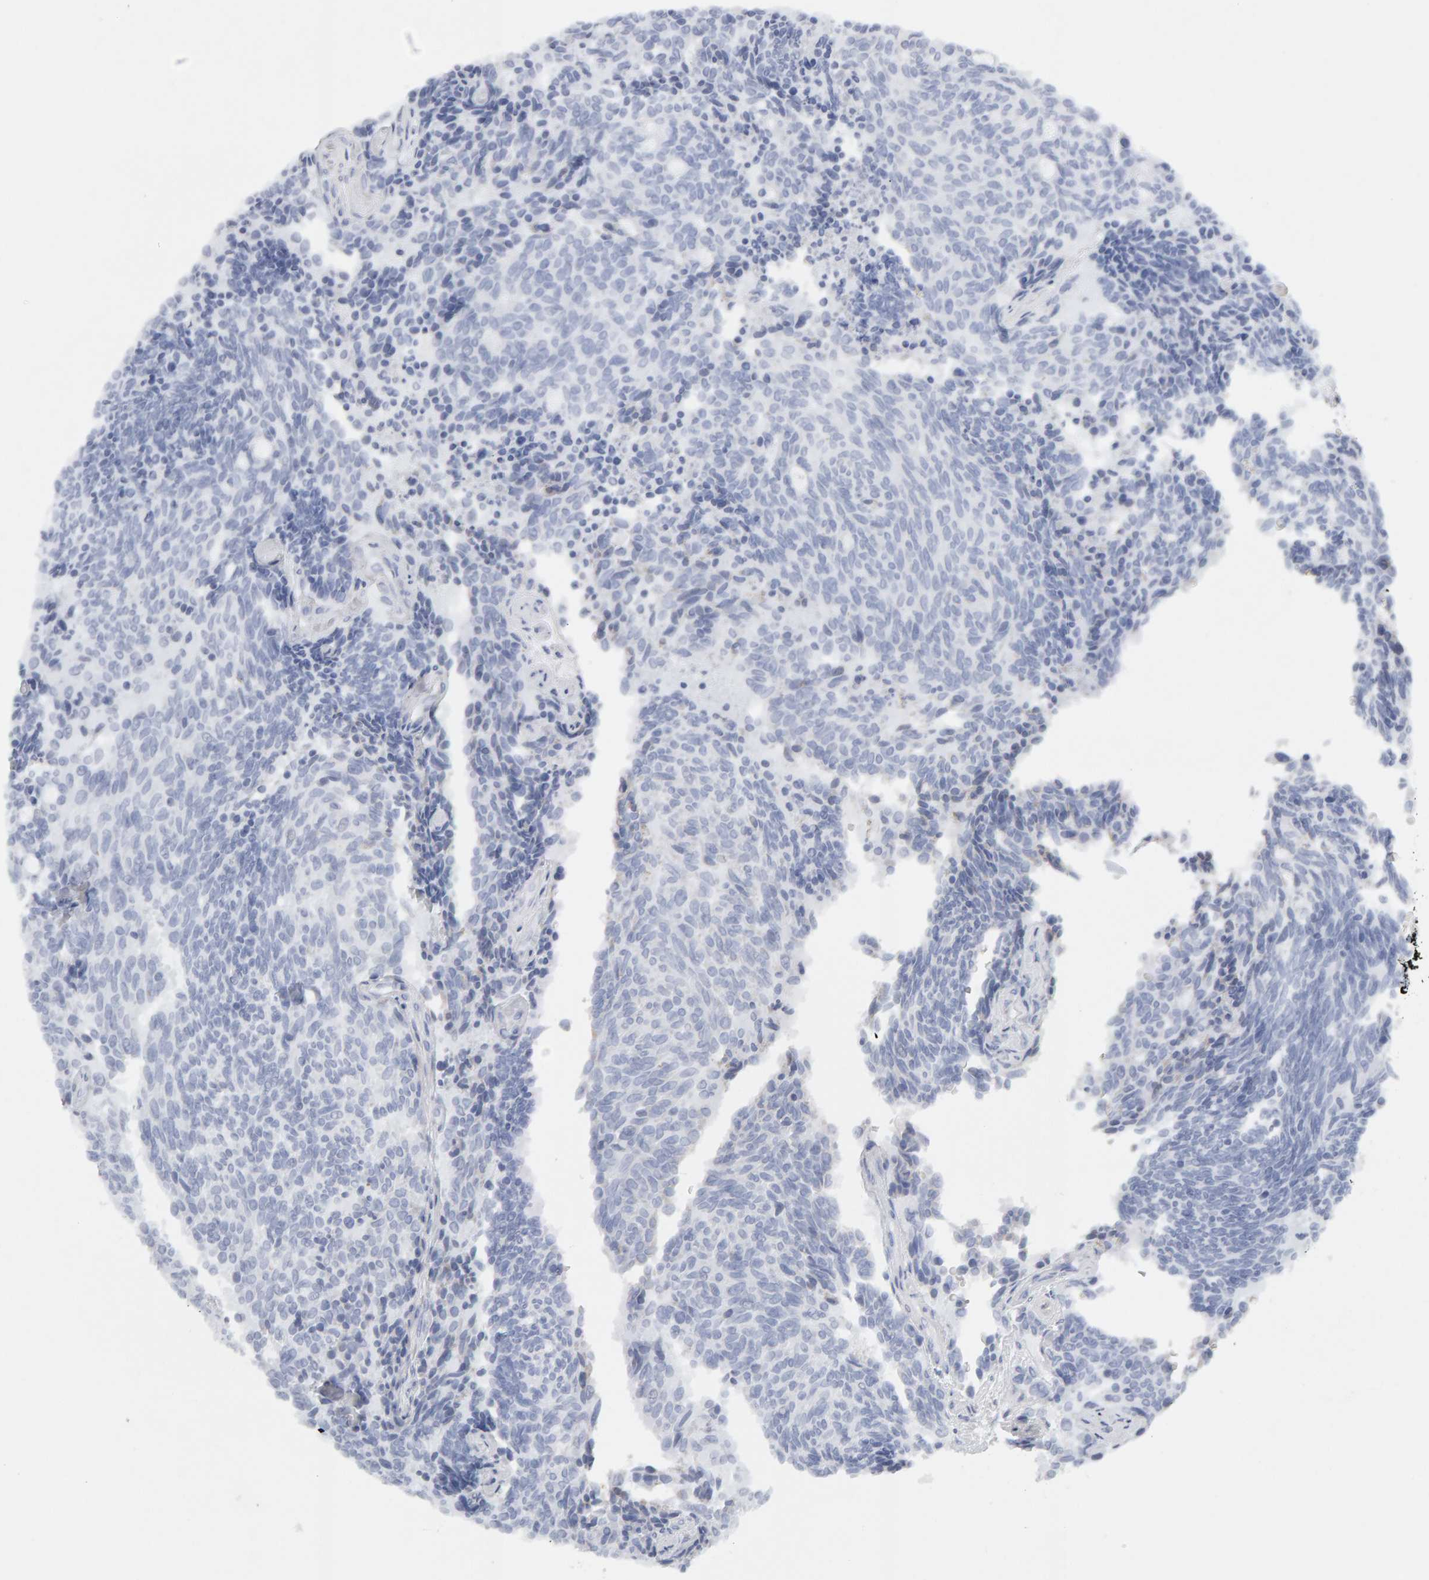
{"staining": {"intensity": "negative", "quantity": "none", "location": "none"}, "tissue": "carcinoid", "cell_type": "Tumor cells", "image_type": "cancer", "snomed": [{"axis": "morphology", "description": "Carcinoid, malignant, NOS"}, {"axis": "topography", "description": "Pancreas"}], "caption": "Tumor cells are negative for protein expression in human carcinoid.", "gene": "ENGASE", "patient": {"sex": "female", "age": 54}}